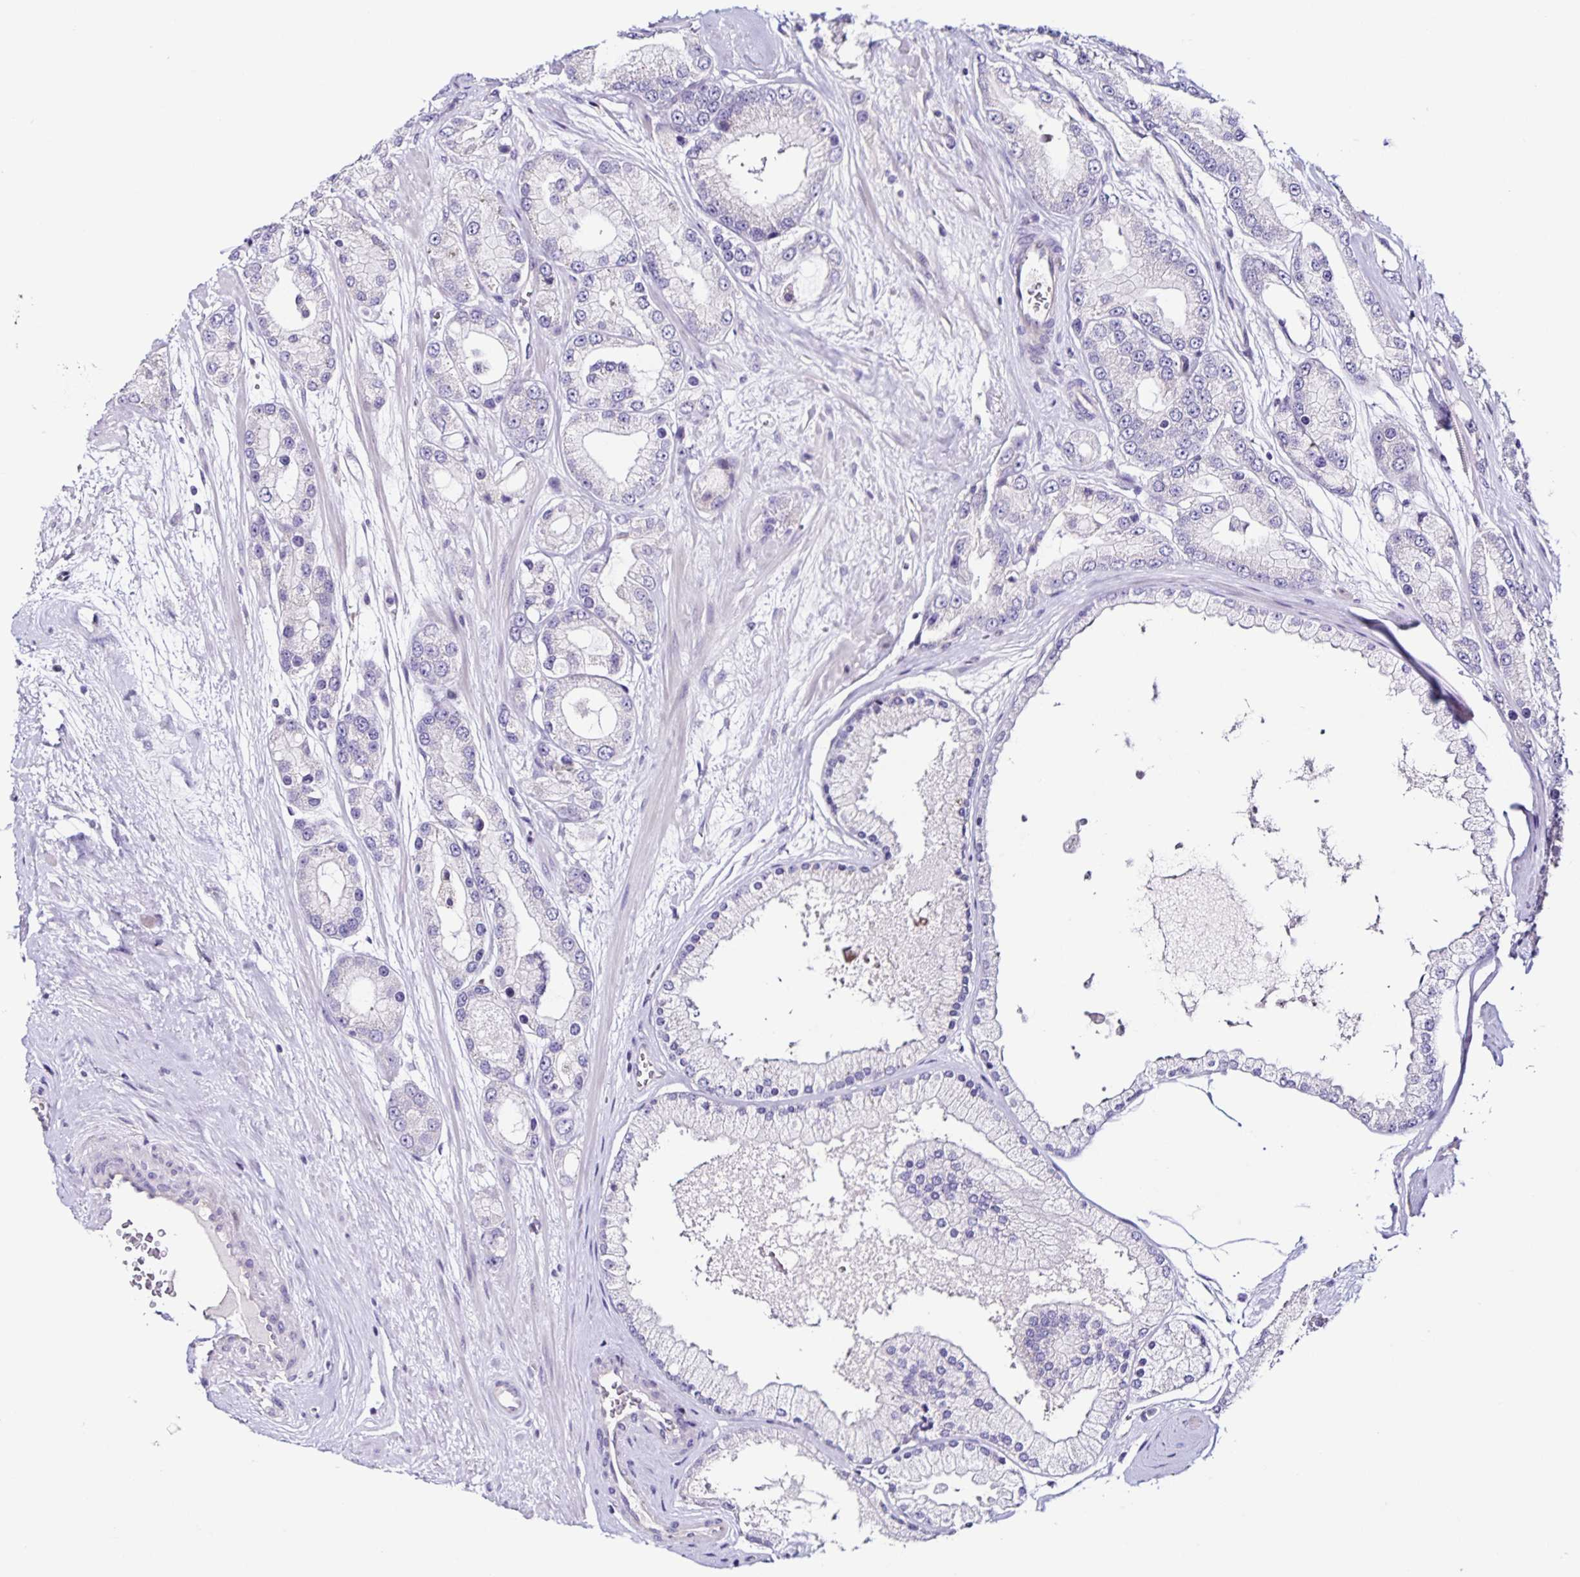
{"staining": {"intensity": "negative", "quantity": "none", "location": "none"}, "tissue": "prostate cancer", "cell_type": "Tumor cells", "image_type": "cancer", "snomed": [{"axis": "morphology", "description": "Adenocarcinoma, High grade"}, {"axis": "topography", "description": "Prostate"}], "caption": "Prostate cancer was stained to show a protein in brown. There is no significant positivity in tumor cells. Brightfield microscopy of immunohistochemistry stained with DAB (brown) and hematoxylin (blue), captured at high magnification.", "gene": "RNFT2", "patient": {"sex": "male", "age": 67}}